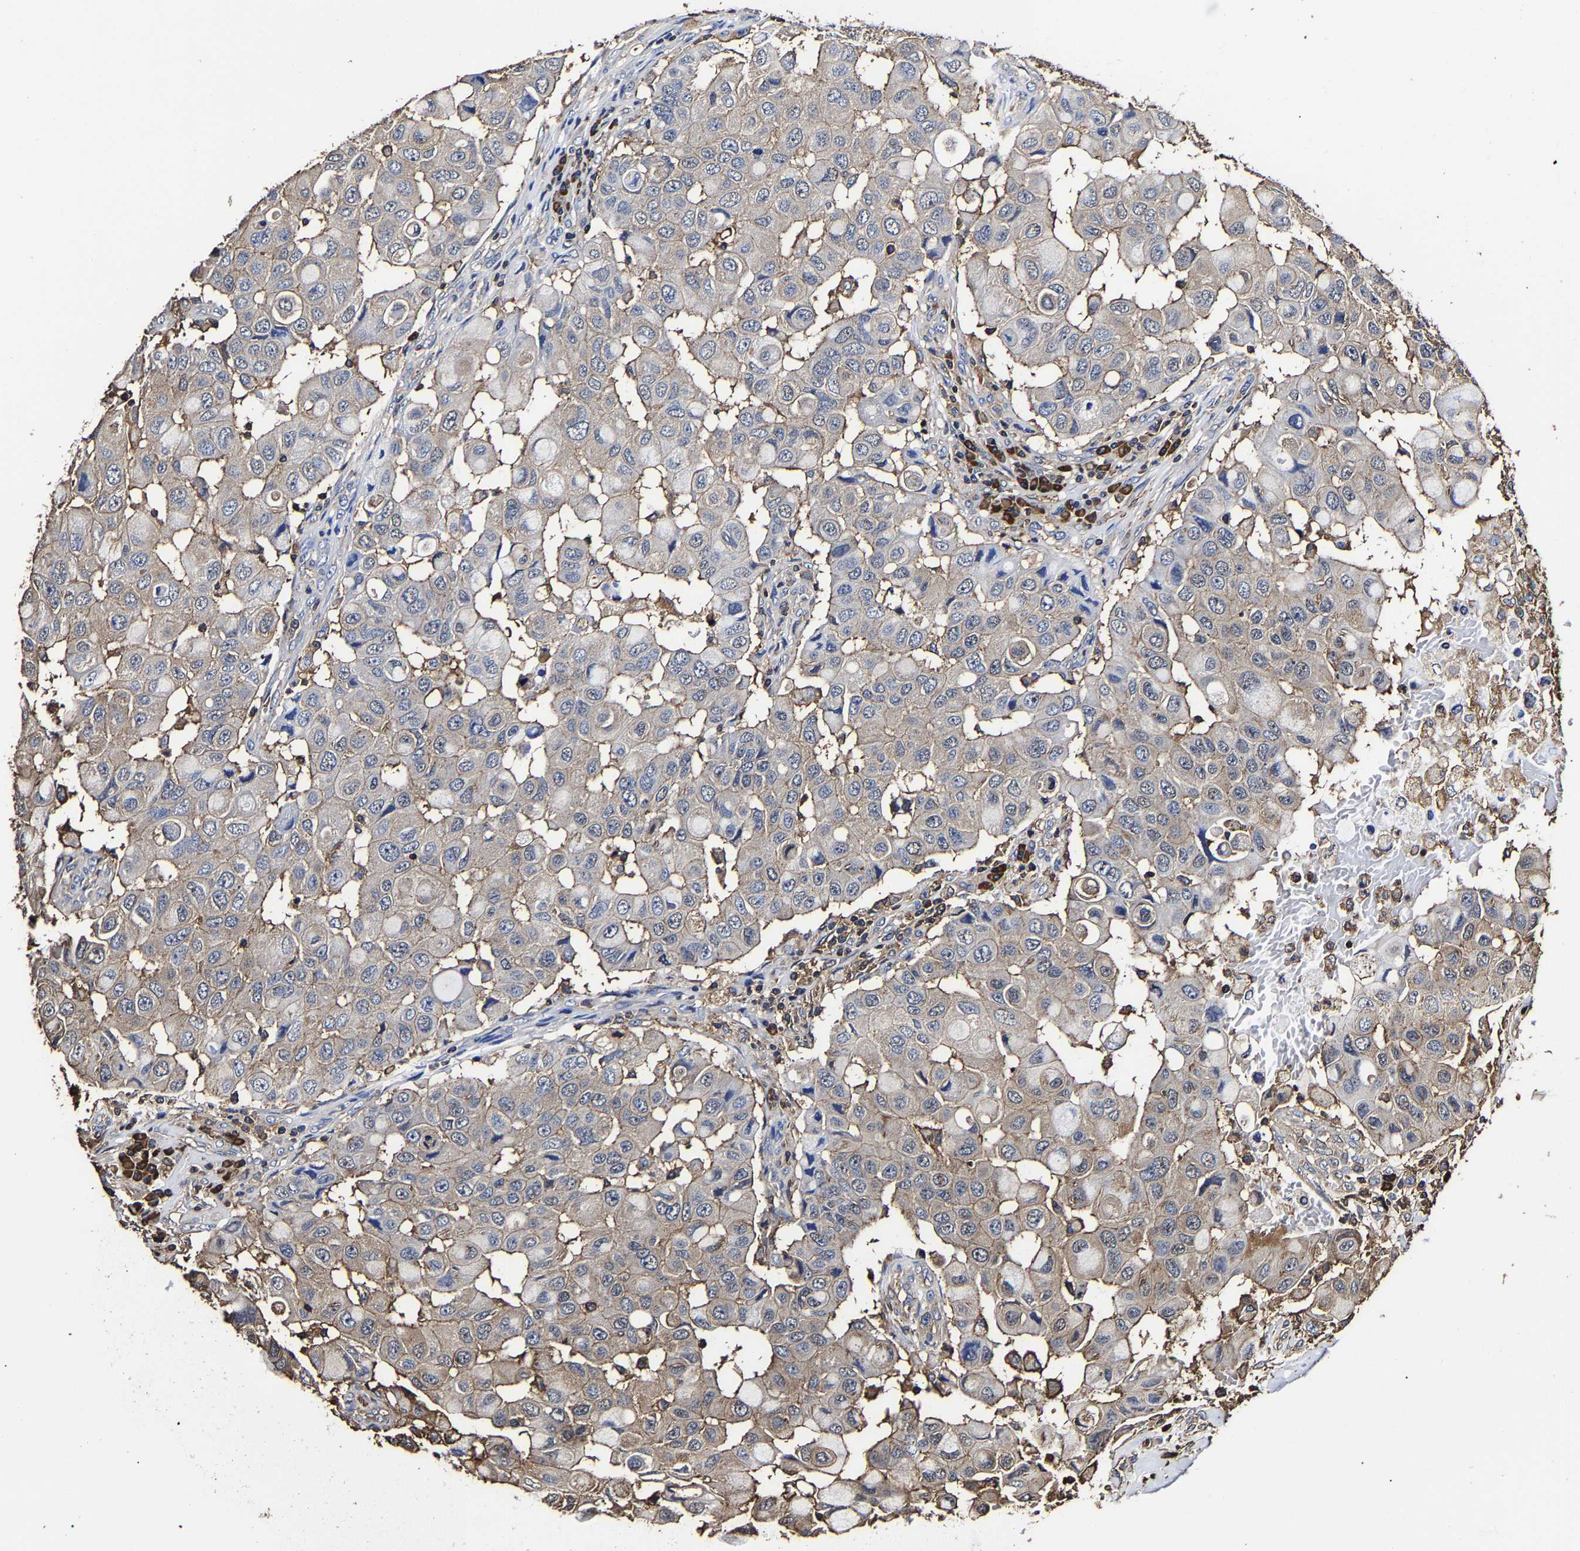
{"staining": {"intensity": "weak", "quantity": "25%-75%", "location": "cytoplasmic/membranous"}, "tissue": "breast cancer", "cell_type": "Tumor cells", "image_type": "cancer", "snomed": [{"axis": "morphology", "description": "Duct carcinoma"}, {"axis": "topography", "description": "Breast"}], "caption": "Human breast cancer (intraductal carcinoma) stained for a protein (brown) exhibits weak cytoplasmic/membranous positive expression in approximately 25%-75% of tumor cells.", "gene": "SSH3", "patient": {"sex": "female", "age": 27}}